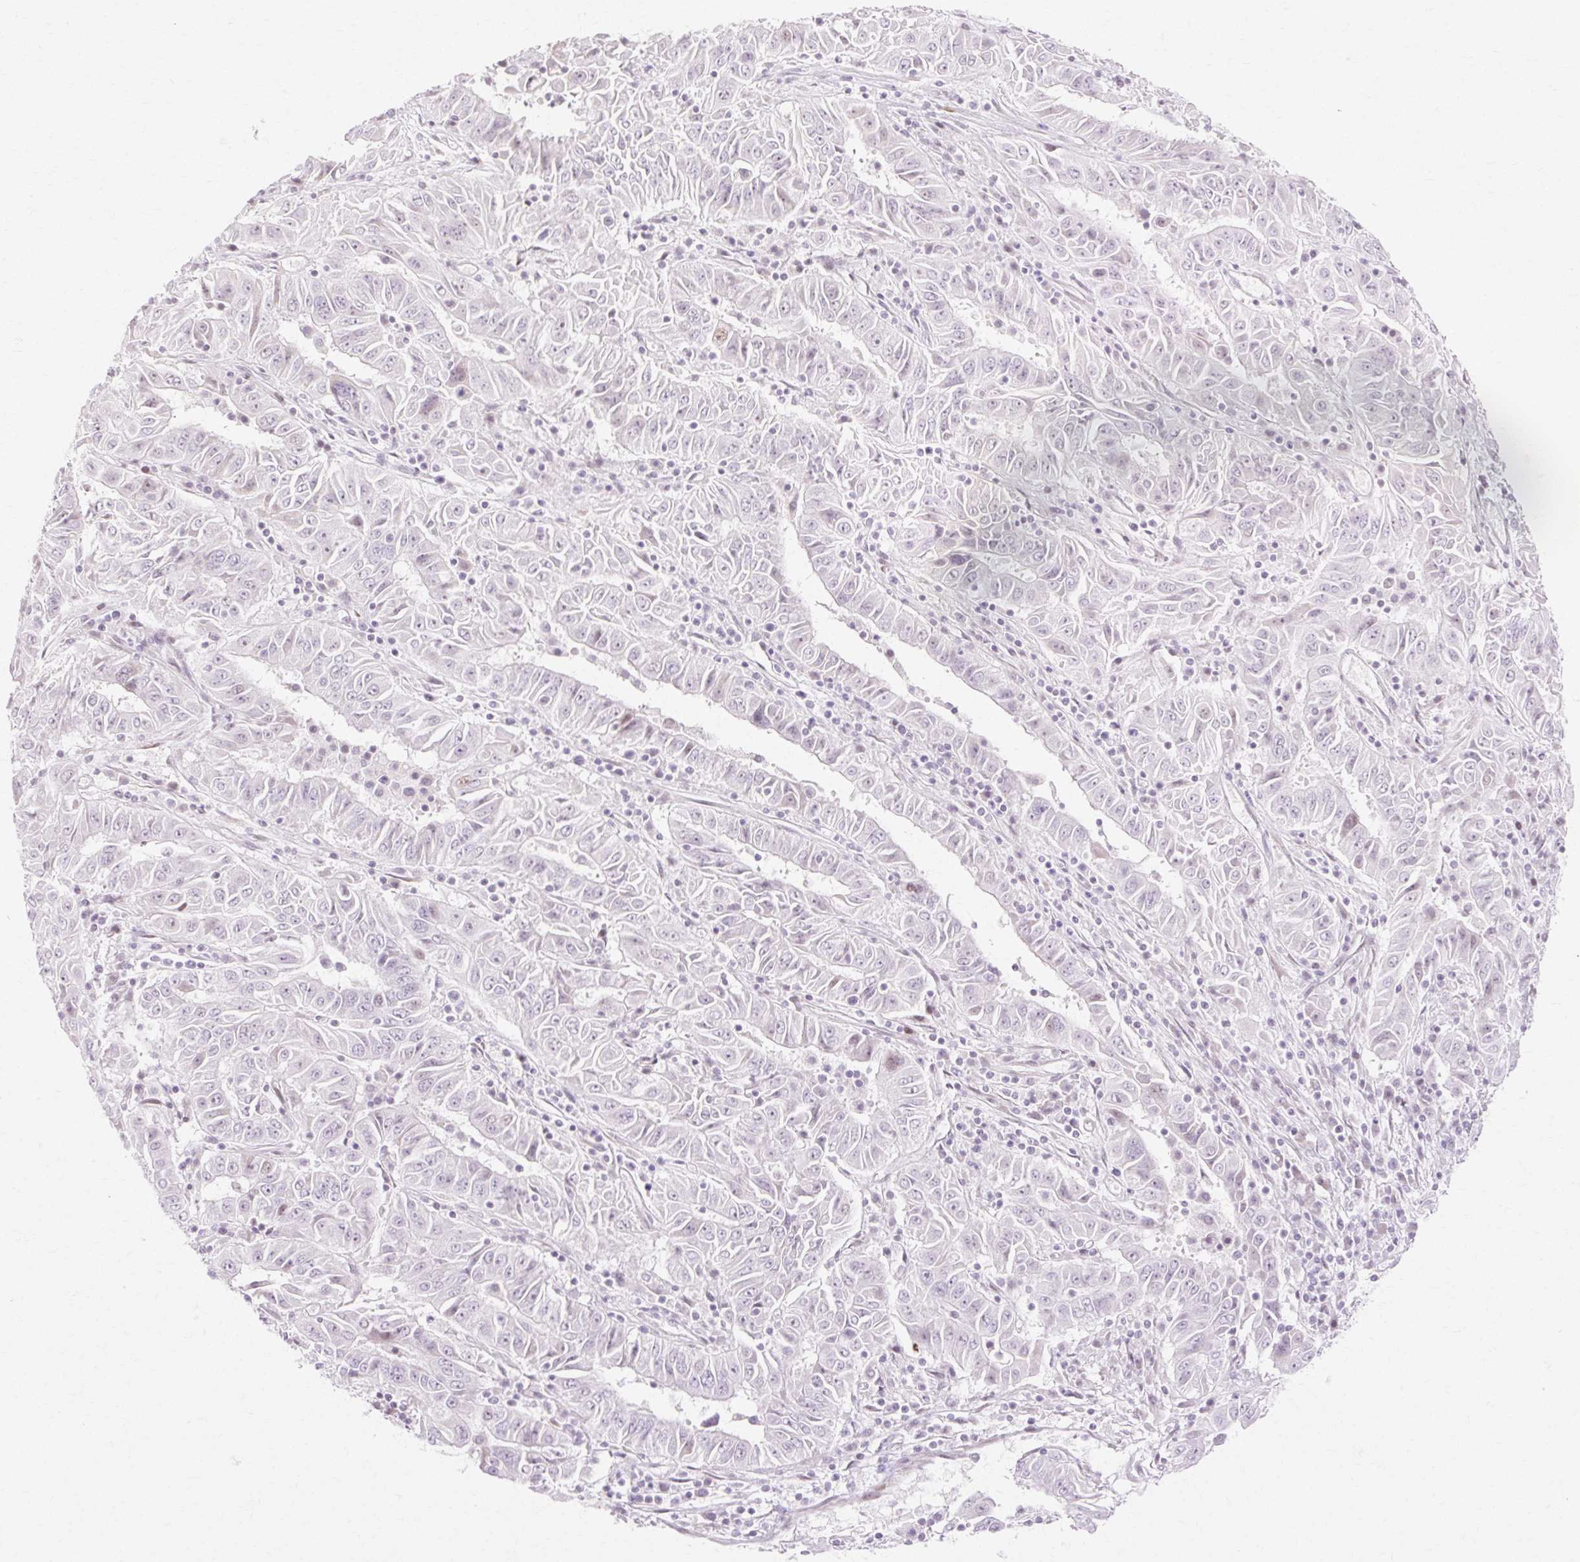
{"staining": {"intensity": "negative", "quantity": "none", "location": "none"}, "tissue": "pancreatic cancer", "cell_type": "Tumor cells", "image_type": "cancer", "snomed": [{"axis": "morphology", "description": "Adenocarcinoma, NOS"}, {"axis": "topography", "description": "Pancreas"}], "caption": "Protein analysis of pancreatic adenocarcinoma displays no significant staining in tumor cells.", "gene": "C3orf49", "patient": {"sex": "male", "age": 63}}